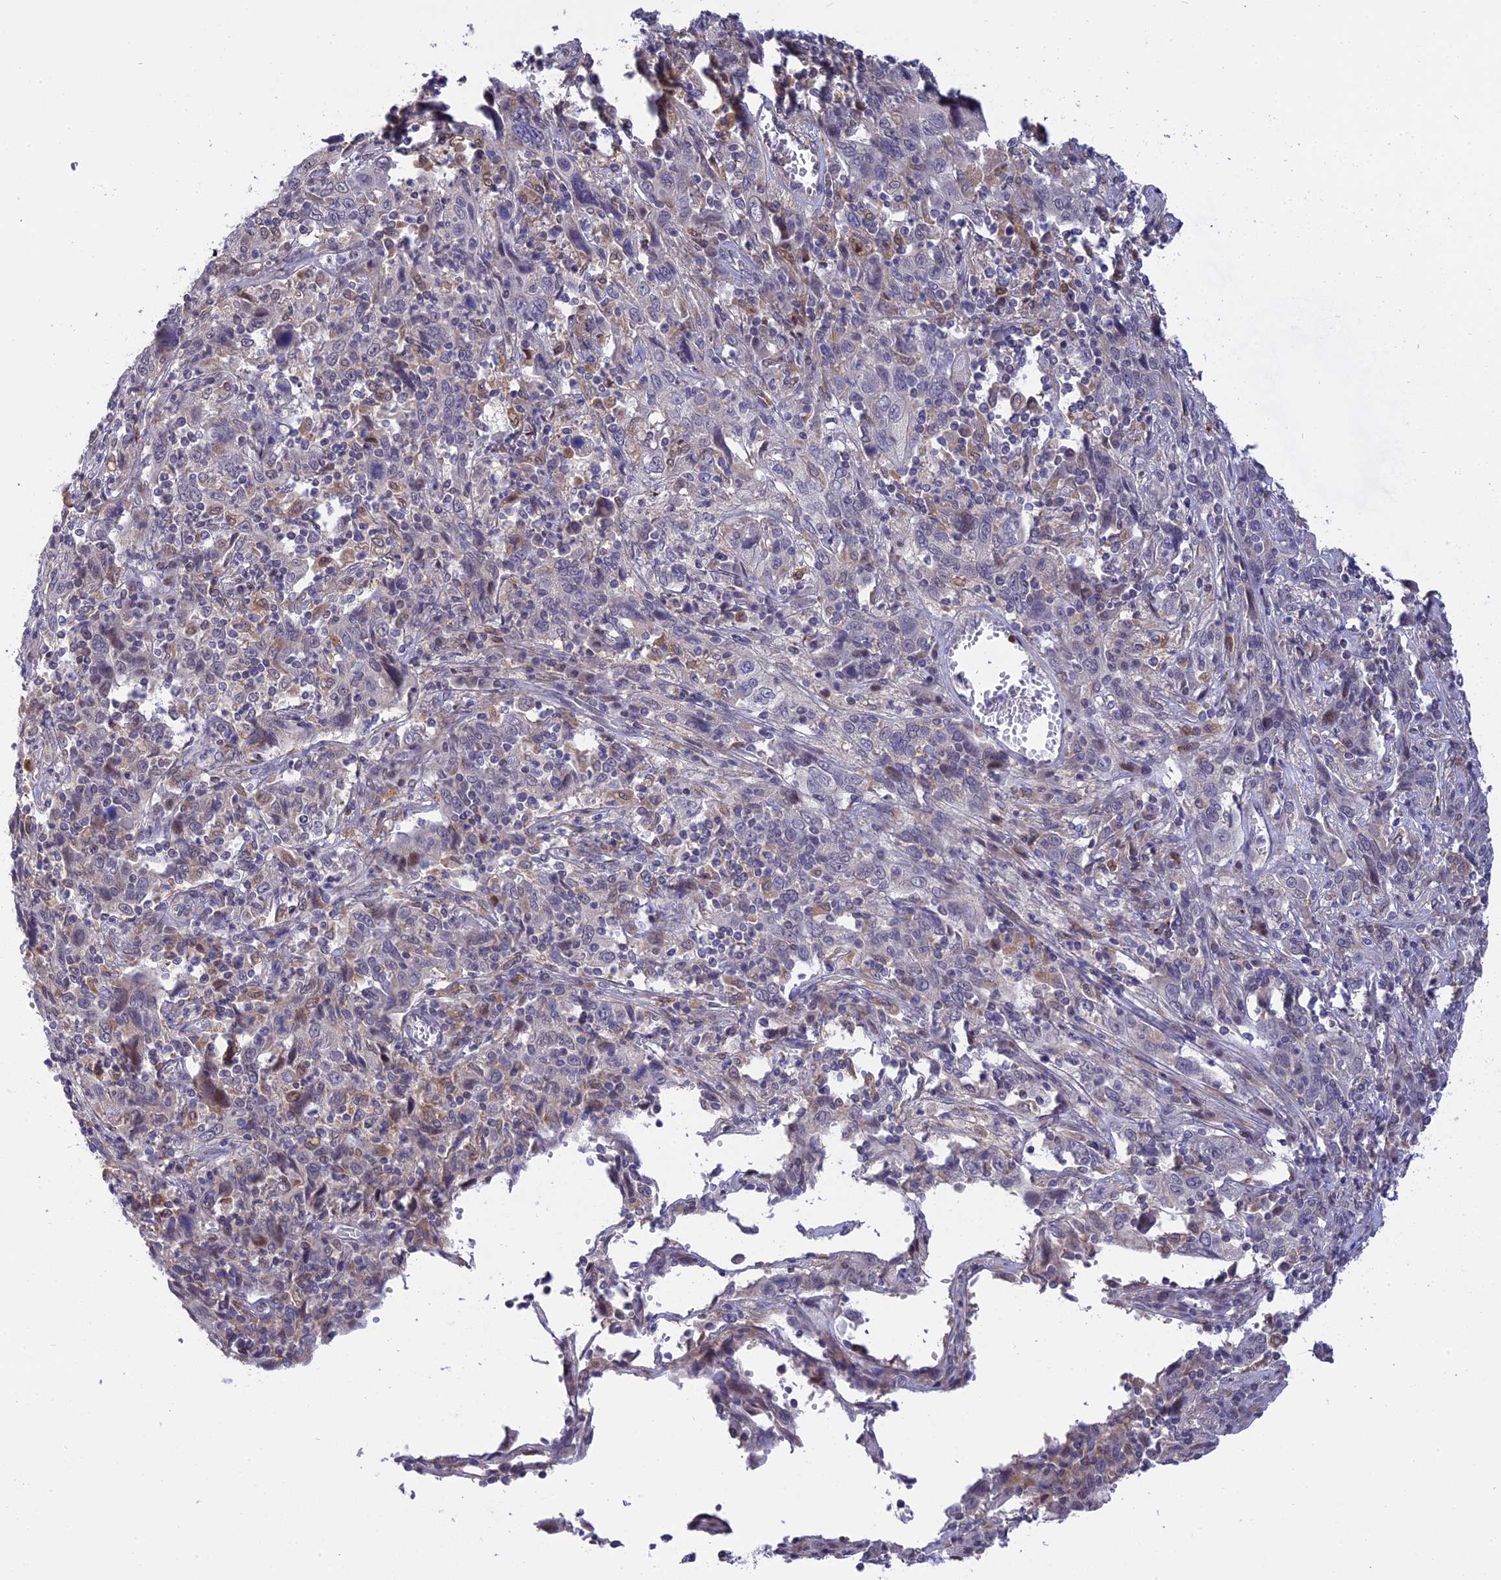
{"staining": {"intensity": "negative", "quantity": "none", "location": "none"}, "tissue": "cervical cancer", "cell_type": "Tumor cells", "image_type": "cancer", "snomed": [{"axis": "morphology", "description": "Squamous cell carcinoma, NOS"}, {"axis": "topography", "description": "Cervix"}], "caption": "This is an IHC photomicrograph of cervical squamous cell carcinoma. There is no expression in tumor cells.", "gene": "KCTD14", "patient": {"sex": "female", "age": 46}}